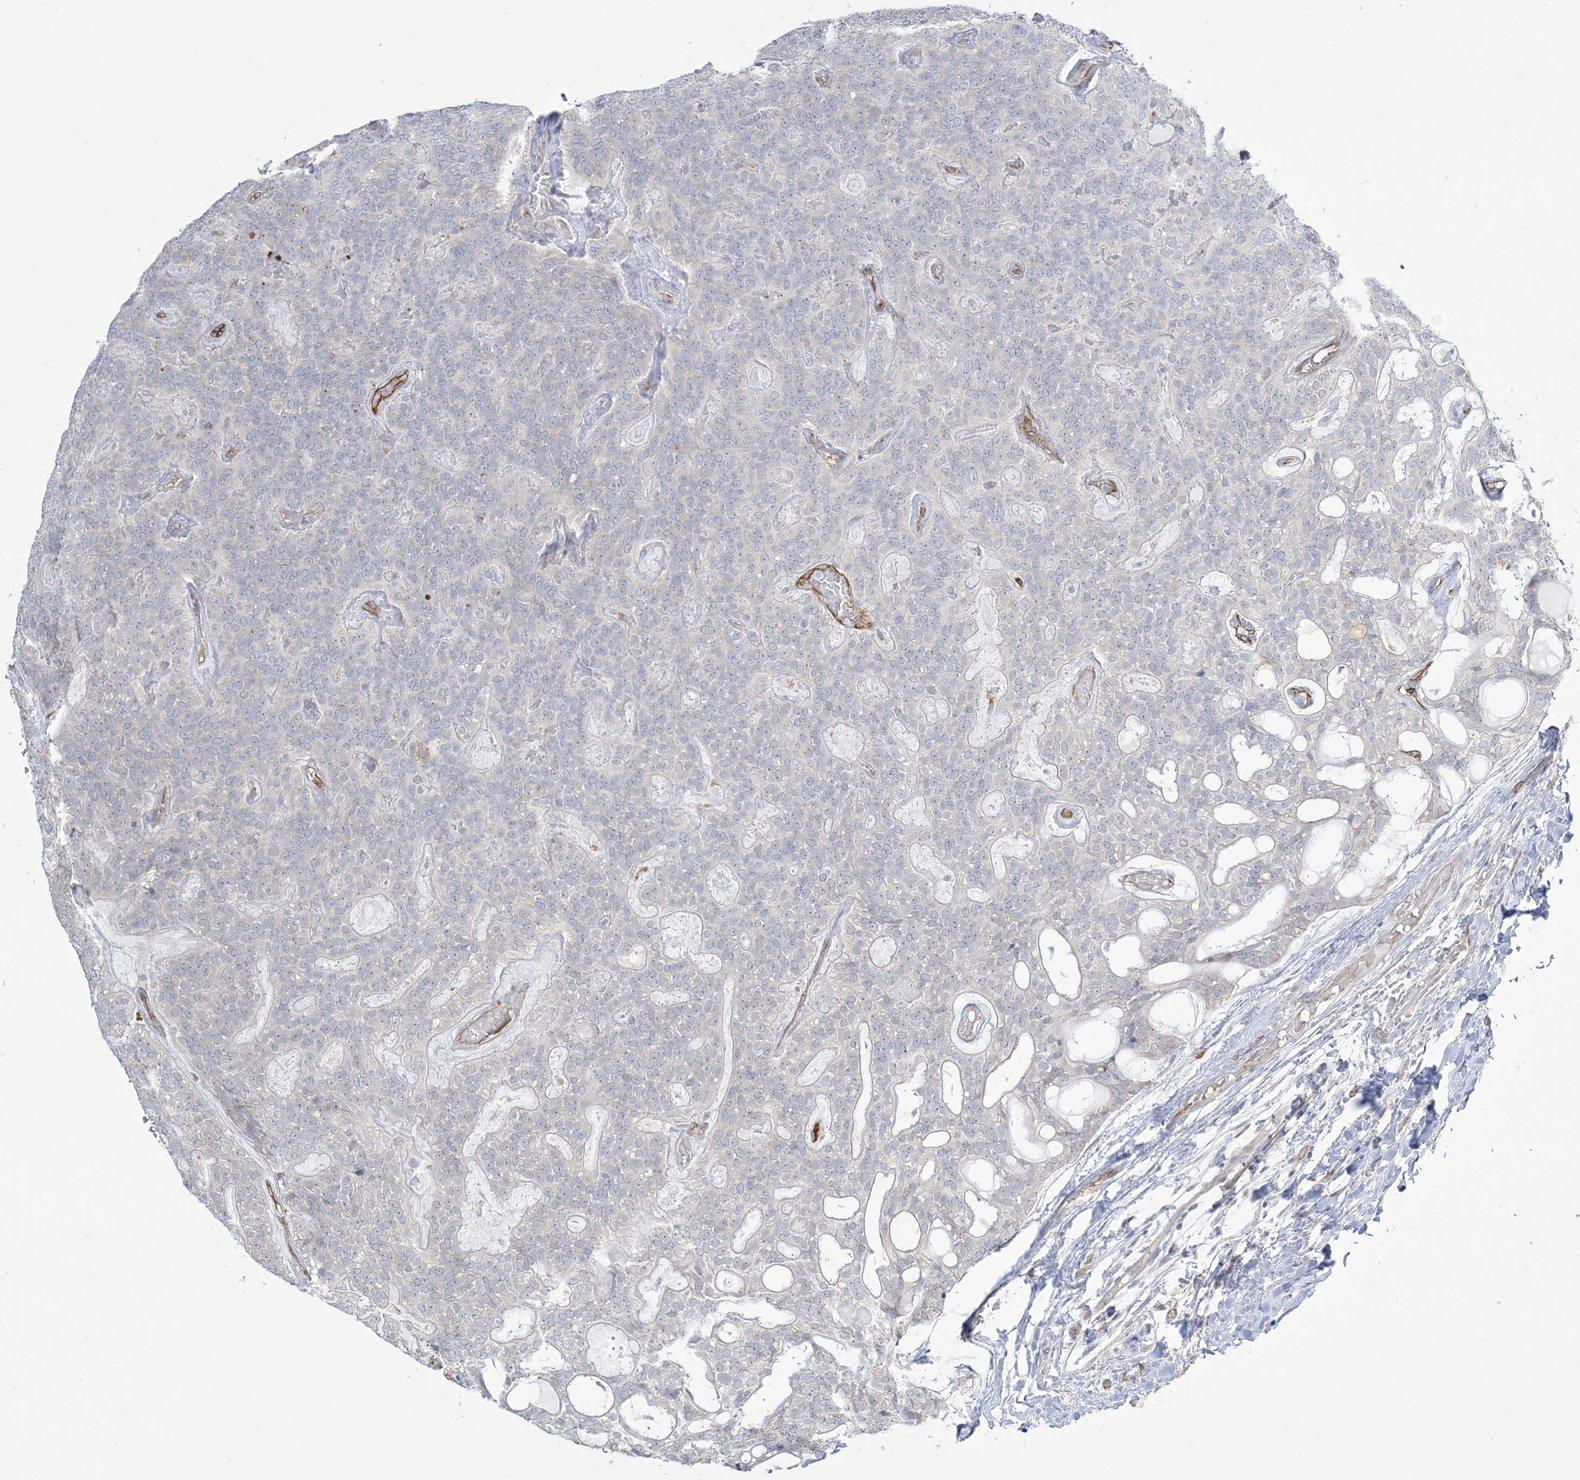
{"staining": {"intensity": "negative", "quantity": "none", "location": "none"}, "tissue": "head and neck cancer", "cell_type": "Tumor cells", "image_type": "cancer", "snomed": [{"axis": "morphology", "description": "Adenocarcinoma, NOS"}, {"axis": "topography", "description": "Head-Neck"}], "caption": "Tumor cells are negative for protein expression in human head and neck cancer.", "gene": "FARSB", "patient": {"sex": "male", "age": 66}}